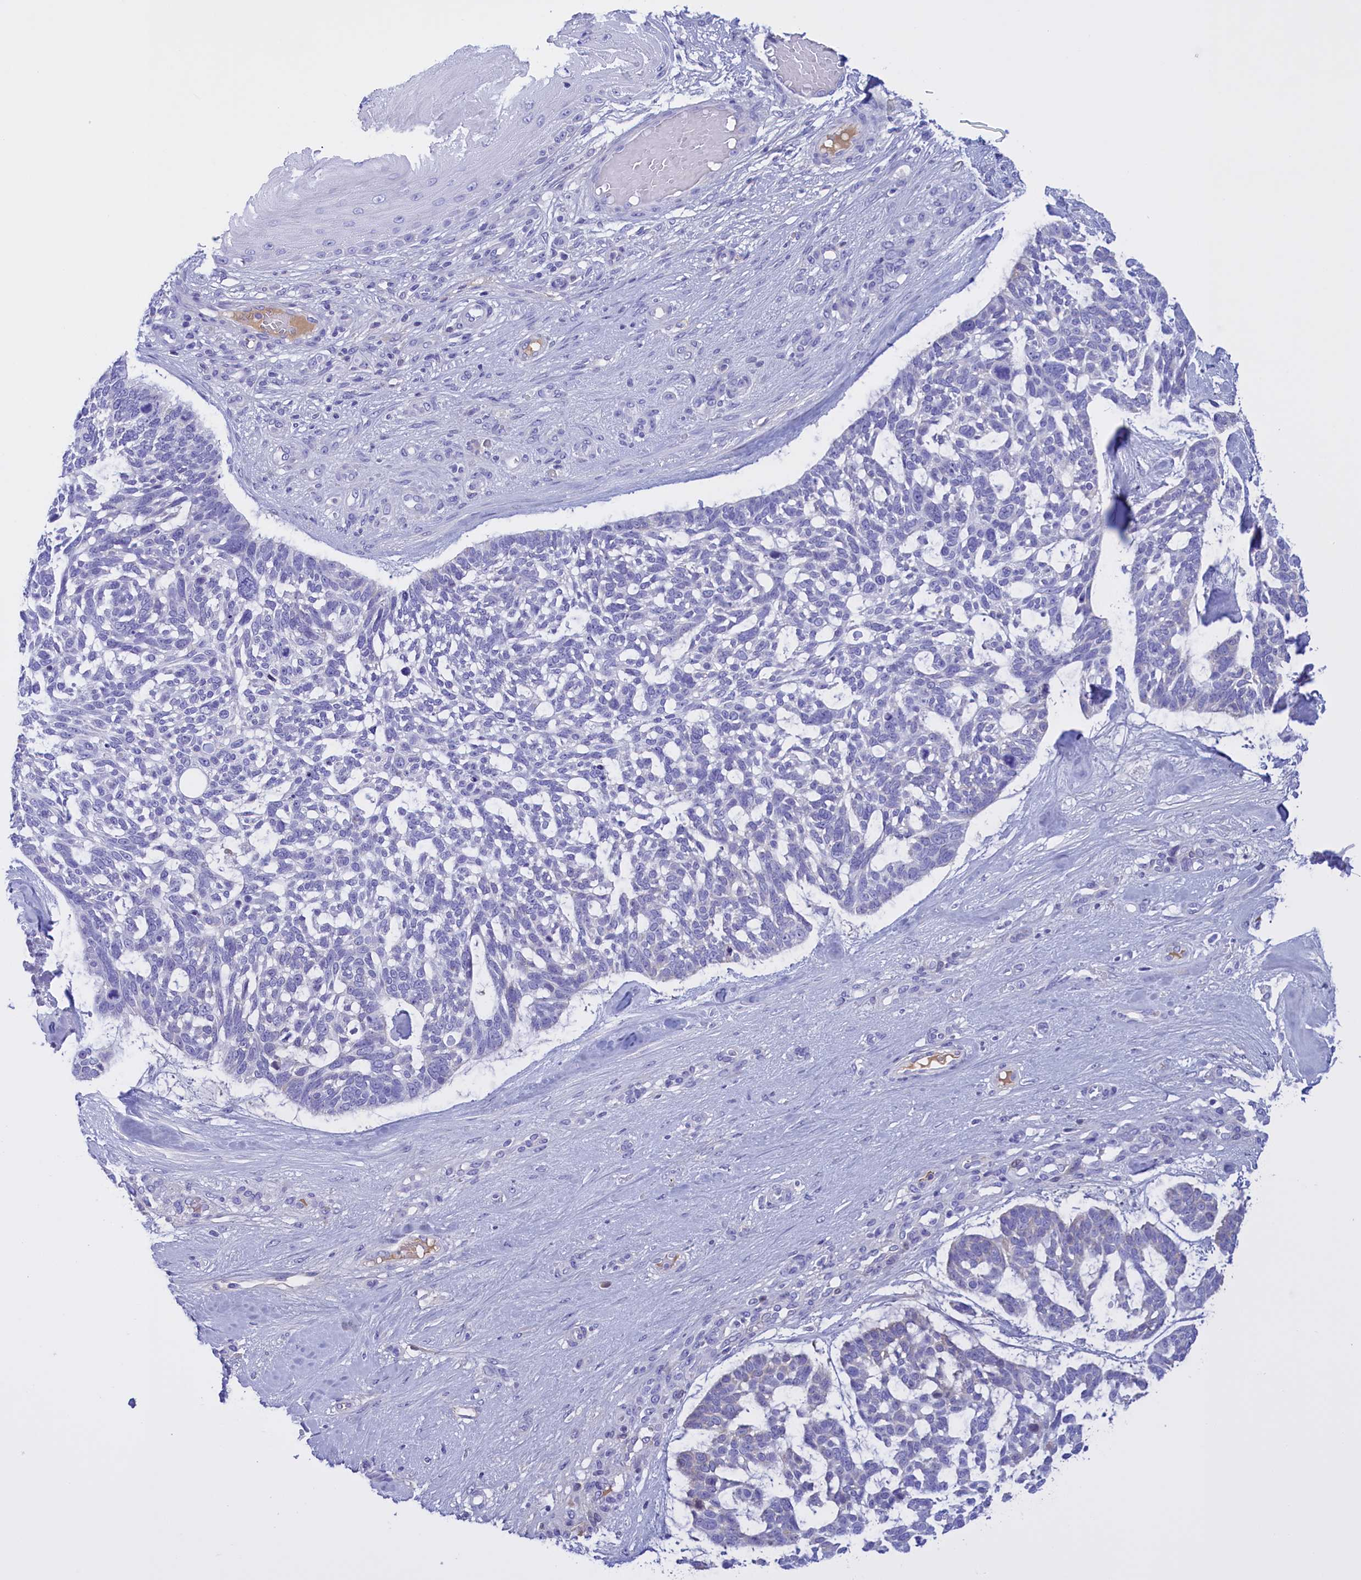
{"staining": {"intensity": "negative", "quantity": "none", "location": "none"}, "tissue": "skin cancer", "cell_type": "Tumor cells", "image_type": "cancer", "snomed": [{"axis": "morphology", "description": "Basal cell carcinoma"}, {"axis": "topography", "description": "Skin"}], "caption": "The histopathology image exhibits no significant positivity in tumor cells of skin cancer (basal cell carcinoma).", "gene": "PROK2", "patient": {"sex": "male", "age": 88}}